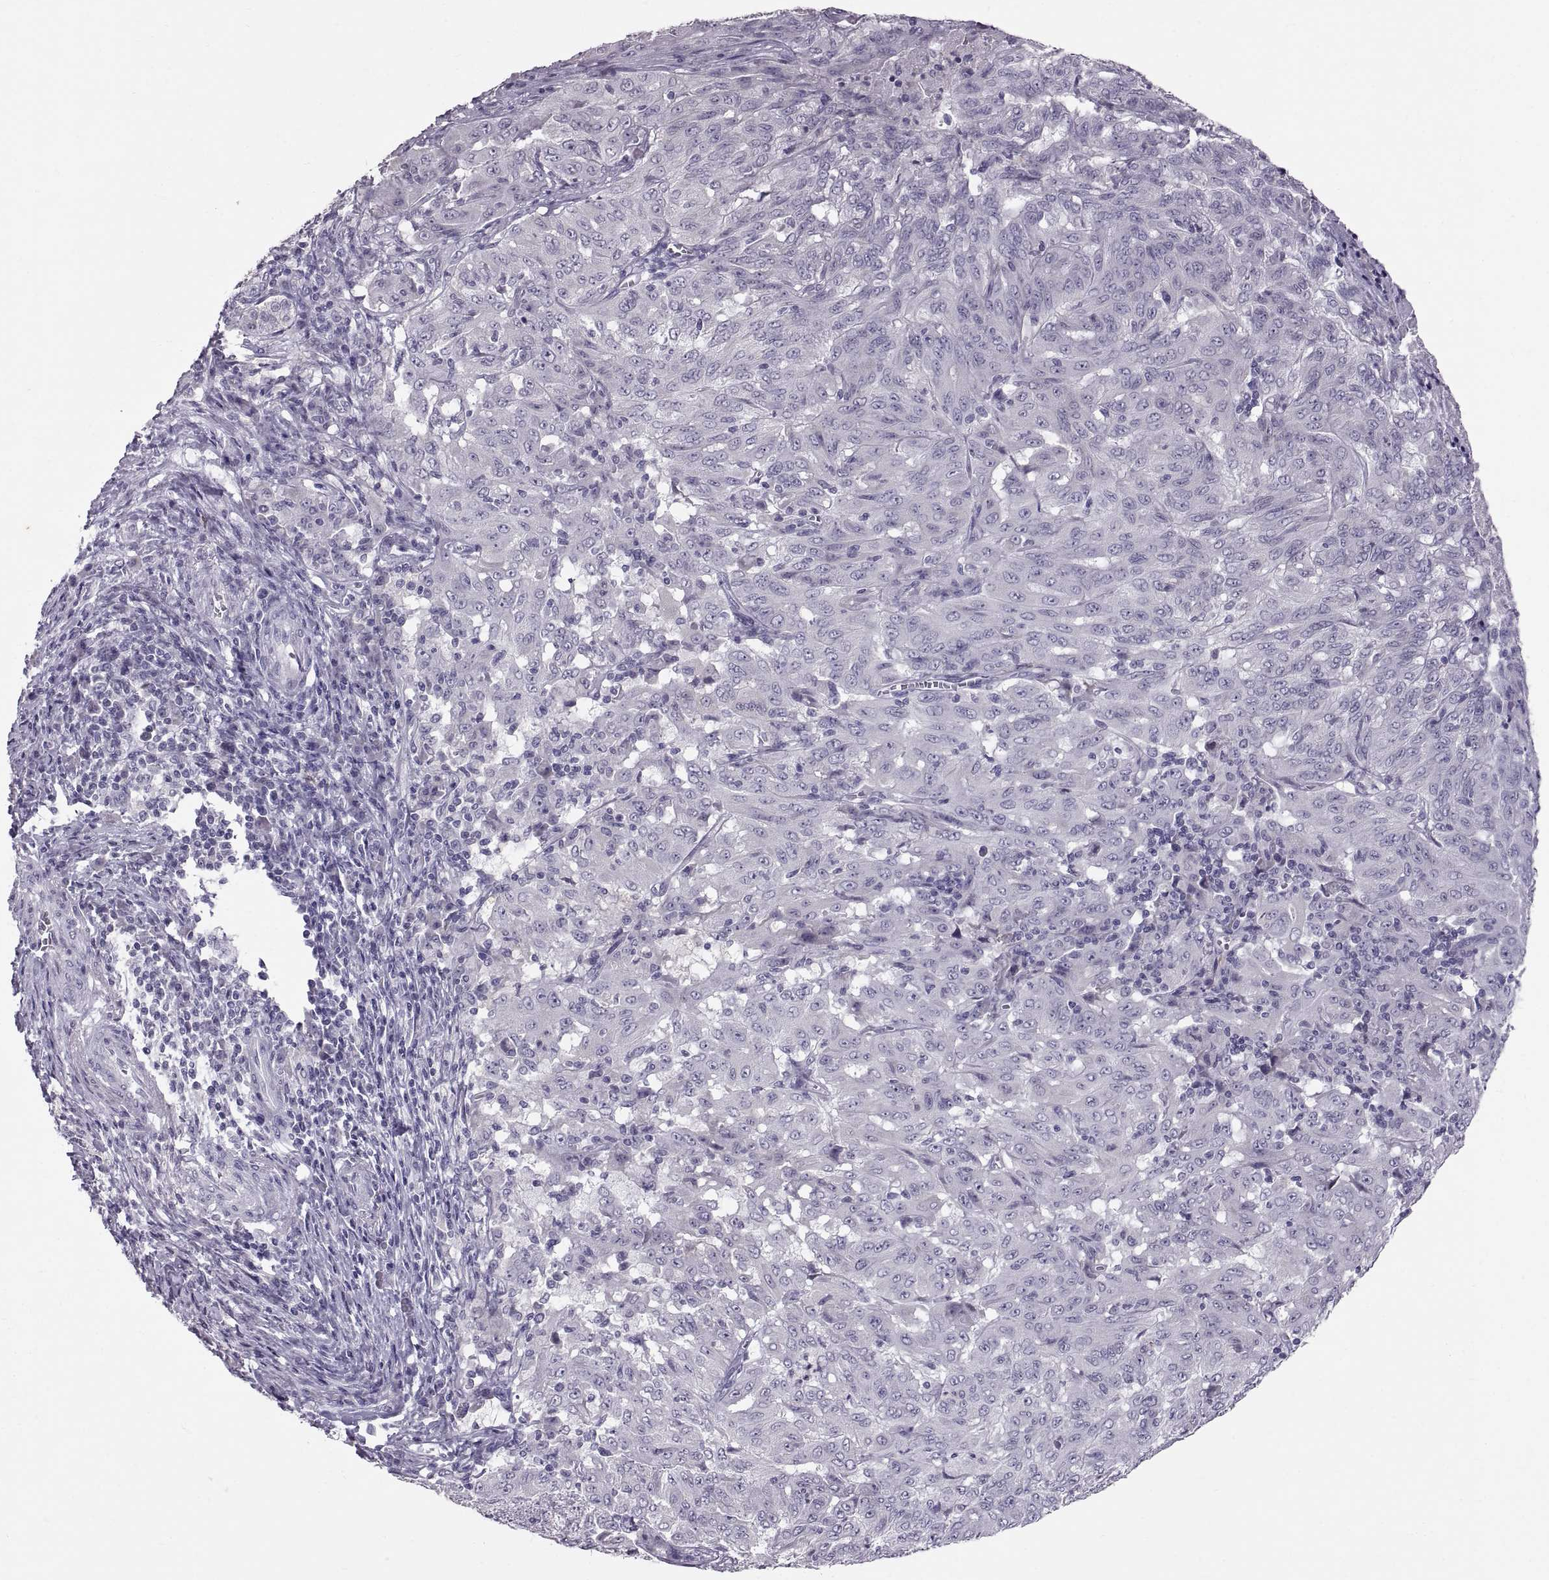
{"staining": {"intensity": "negative", "quantity": "none", "location": "none"}, "tissue": "pancreatic cancer", "cell_type": "Tumor cells", "image_type": "cancer", "snomed": [{"axis": "morphology", "description": "Adenocarcinoma, NOS"}, {"axis": "topography", "description": "Pancreas"}], "caption": "A high-resolution photomicrograph shows IHC staining of pancreatic cancer, which shows no significant expression in tumor cells. The staining was performed using DAB (3,3'-diaminobenzidine) to visualize the protein expression in brown, while the nuclei were stained in blue with hematoxylin (Magnification: 20x).", "gene": "SPACDR", "patient": {"sex": "male", "age": 63}}